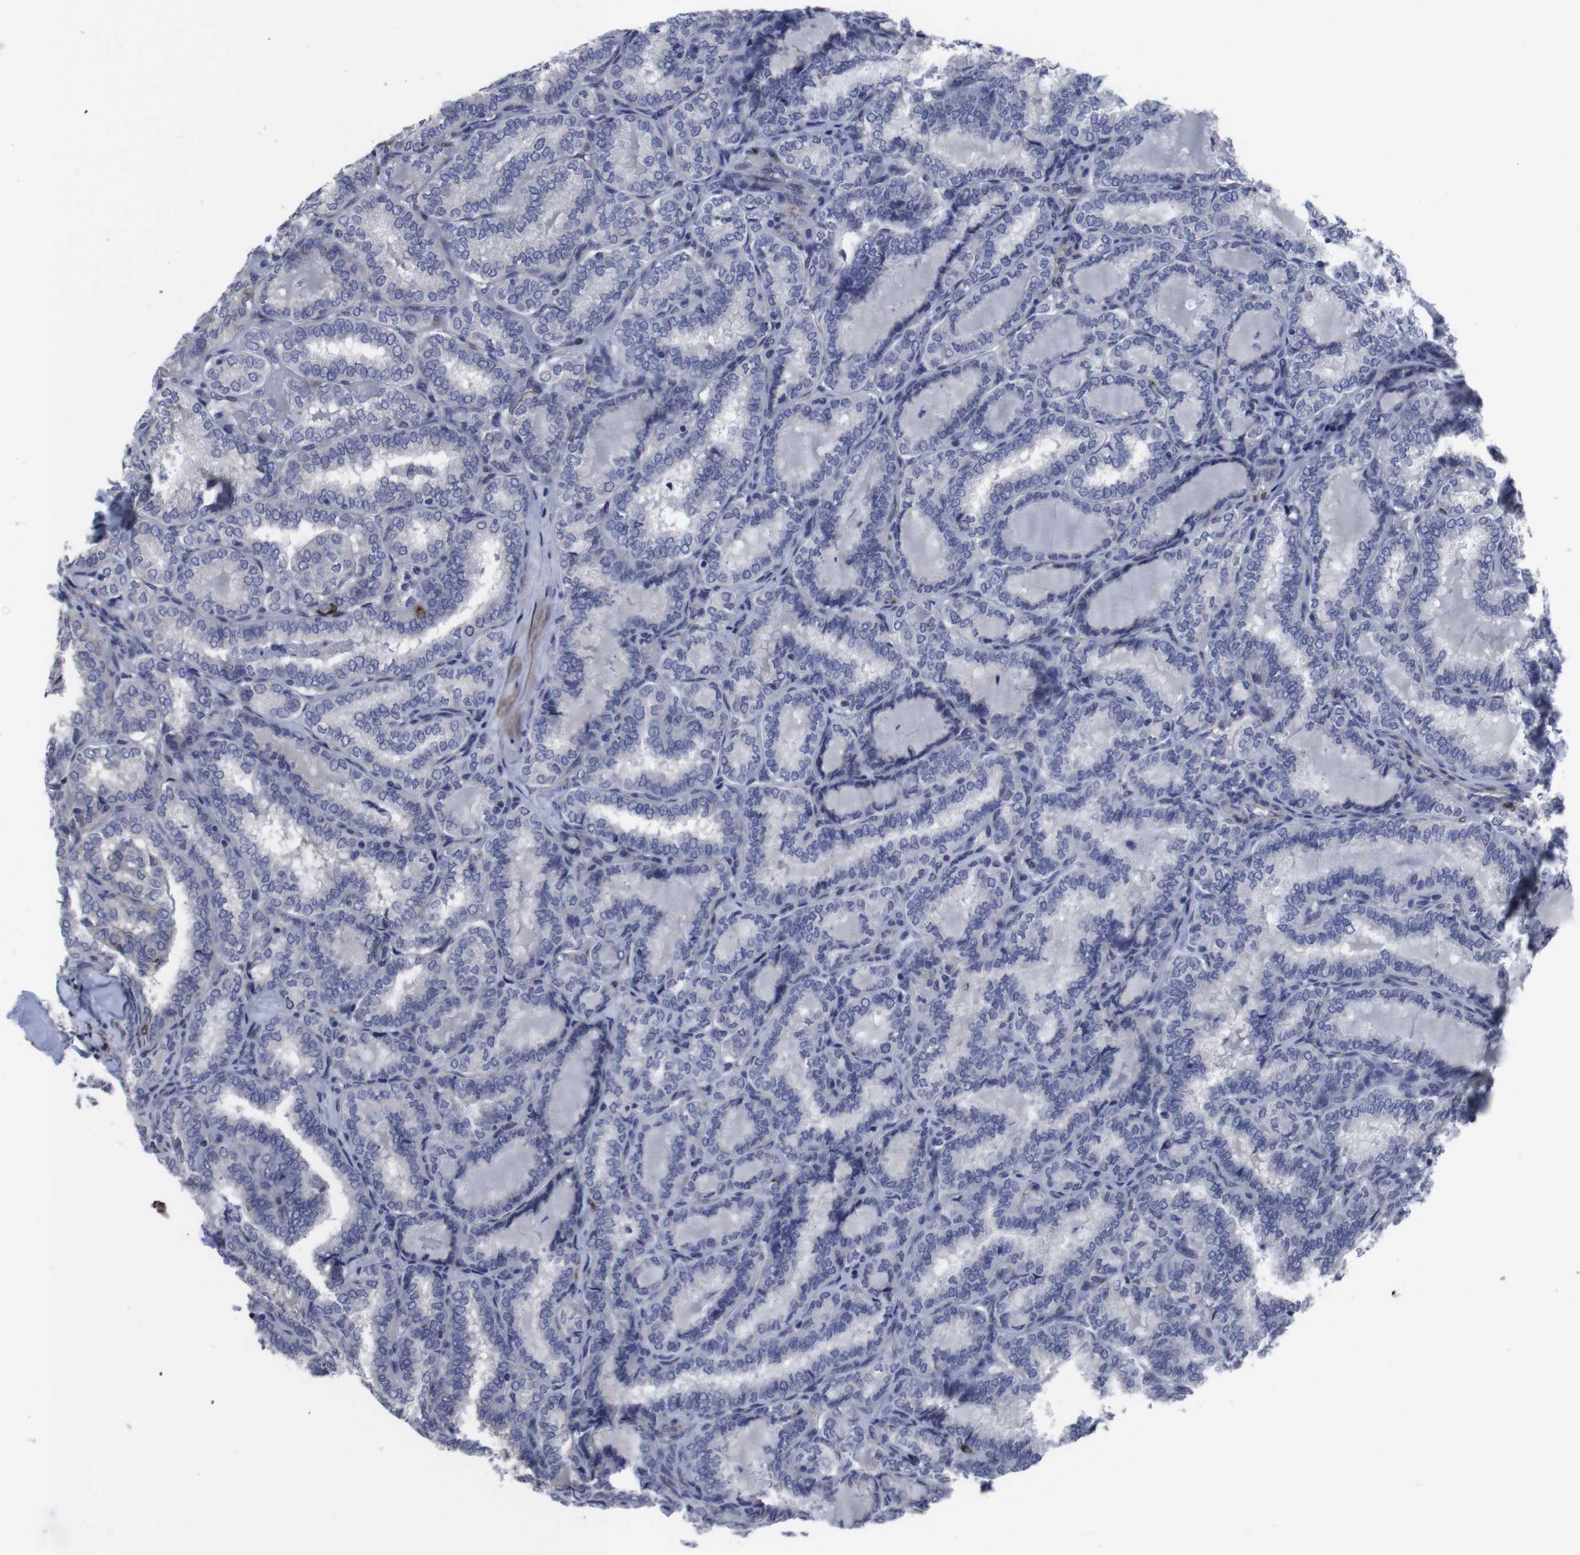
{"staining": {"intensity": "negative", "quantity": "none", "location": "none"}, "tissue": "thyroid cancer", "cell_type": "Tumor cells", "image_type": "cancer", "snomed": [{"axis": "morphology", "description": "Normal tissue, NOS"}, {"axis": "morphology", "description": "Papillary adenocarcinoma, NOS"}, {"axis": "topography", "description": "Thyroid gland"}], "caption": "A photomicrograph of human thyroid cancer (papillary adenocarcinoma) is negative for staining in tumor cells. (DAB (3,3'-diaminobenzidine) immunohistochemistry with hematoxylin counter stain).", "gene": "SNCG", "patient": {"sex": "female", "age": 30}}